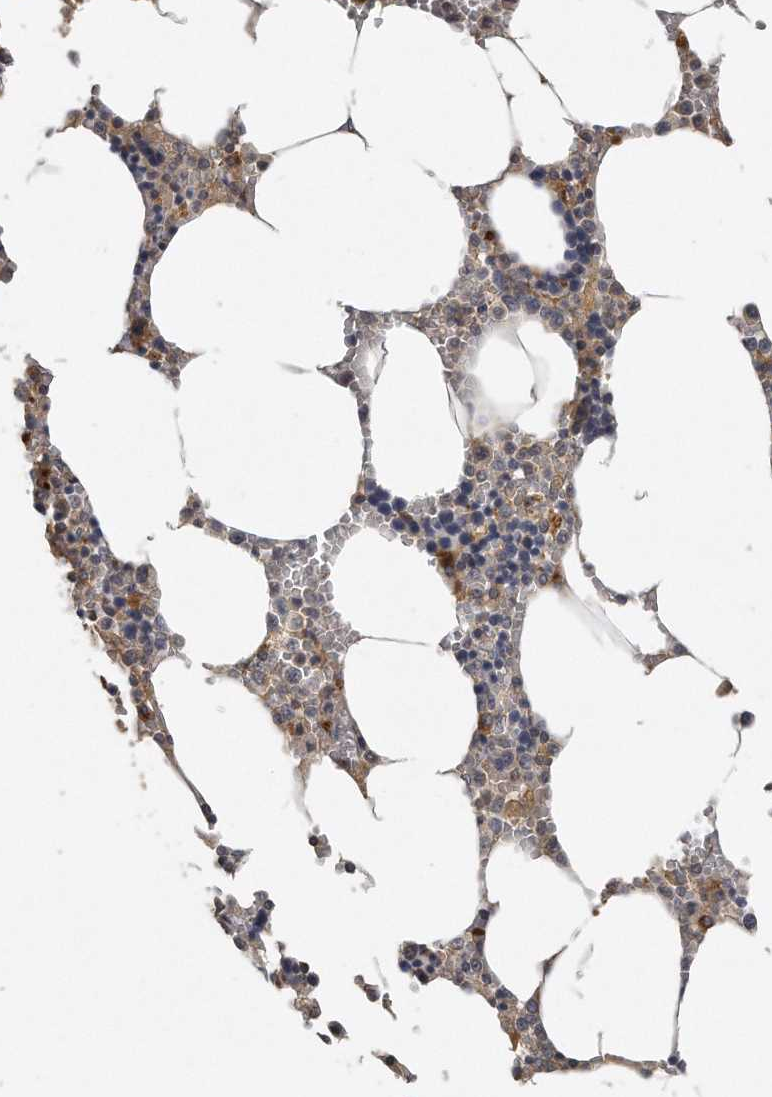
{"staining": {"intensity": "moderate", "quantity": "<25%", "location": "cytoplasmic/membranous"}, "tissue": "bone marrow", "cell_type": "Hematopoietic cells", "image_type": "normal", "snomed": [{"axis": "morphology", "description": "Normal tissue, NOS"}, {"axis": "topography", "description": "Bone marrow"}], "caption": "IHC image of unremarkable bone marrow: bone marrow stained using immunohistochemistry exhibits low levels of moderate protein expression localized specifically in the cytoplasmic/membranous of hematopoietic cells, appearing as a cytoplasmic/membranous brown color.", "gene": "TRAPPC14", "patient": {"sex": "male", "age": 70}}